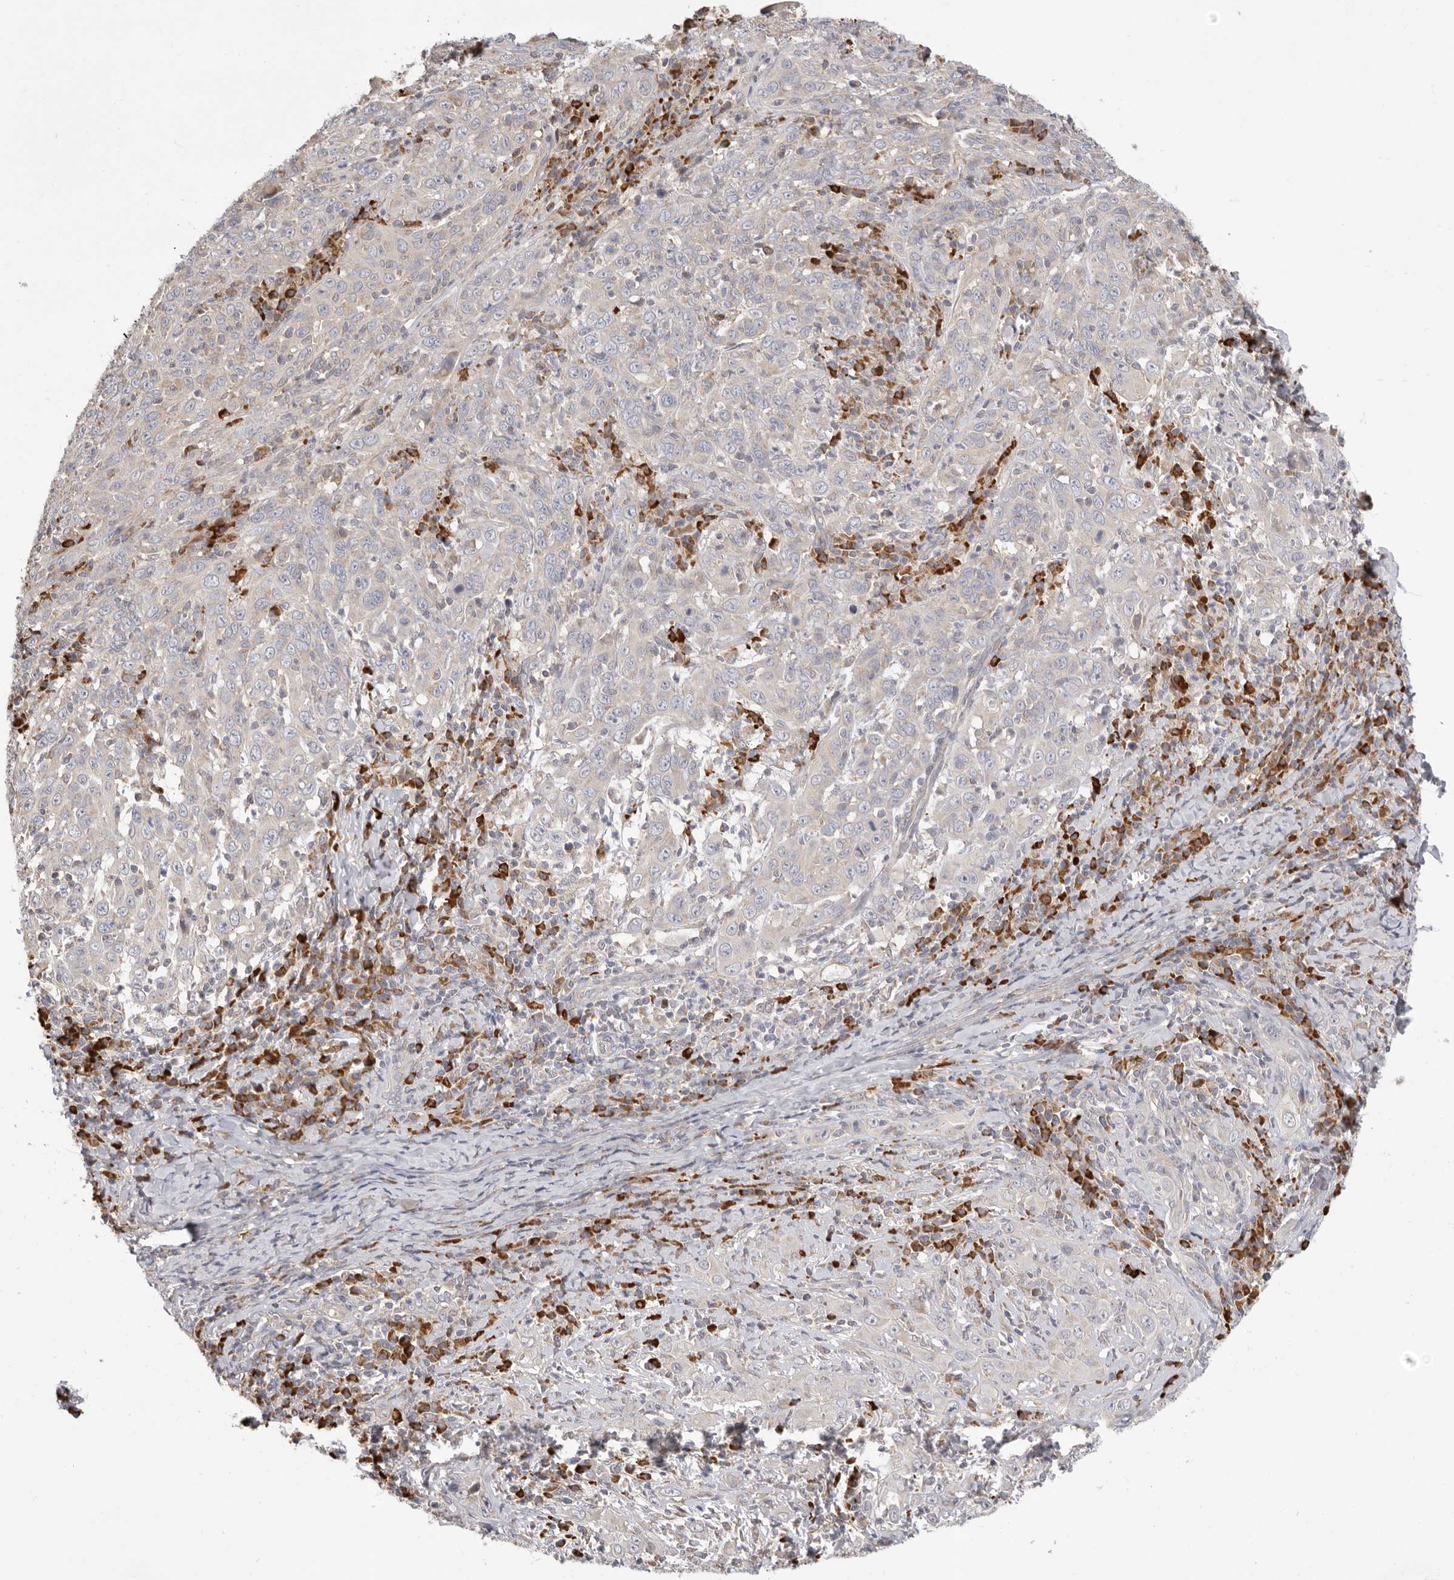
{"staining": {"intensity": "negative", "quantity": "none", "location": "none"}, "tissue": "cervical cancer", "cell_type": "Tumor cells", "image_type": "cancer", "snomed": [{"axis": "morphology", "description": "Squamous cell carcinoma, NOS"}, {"axis": "topography", "description": "Cervix"}], "caption": "Immunohistochemical staining of squamous cell carcinoma (cervical) exhibits no significant staining in tumor cells.", "gene": "USH1C", "patient": {"sex": "female", "age": 46}}